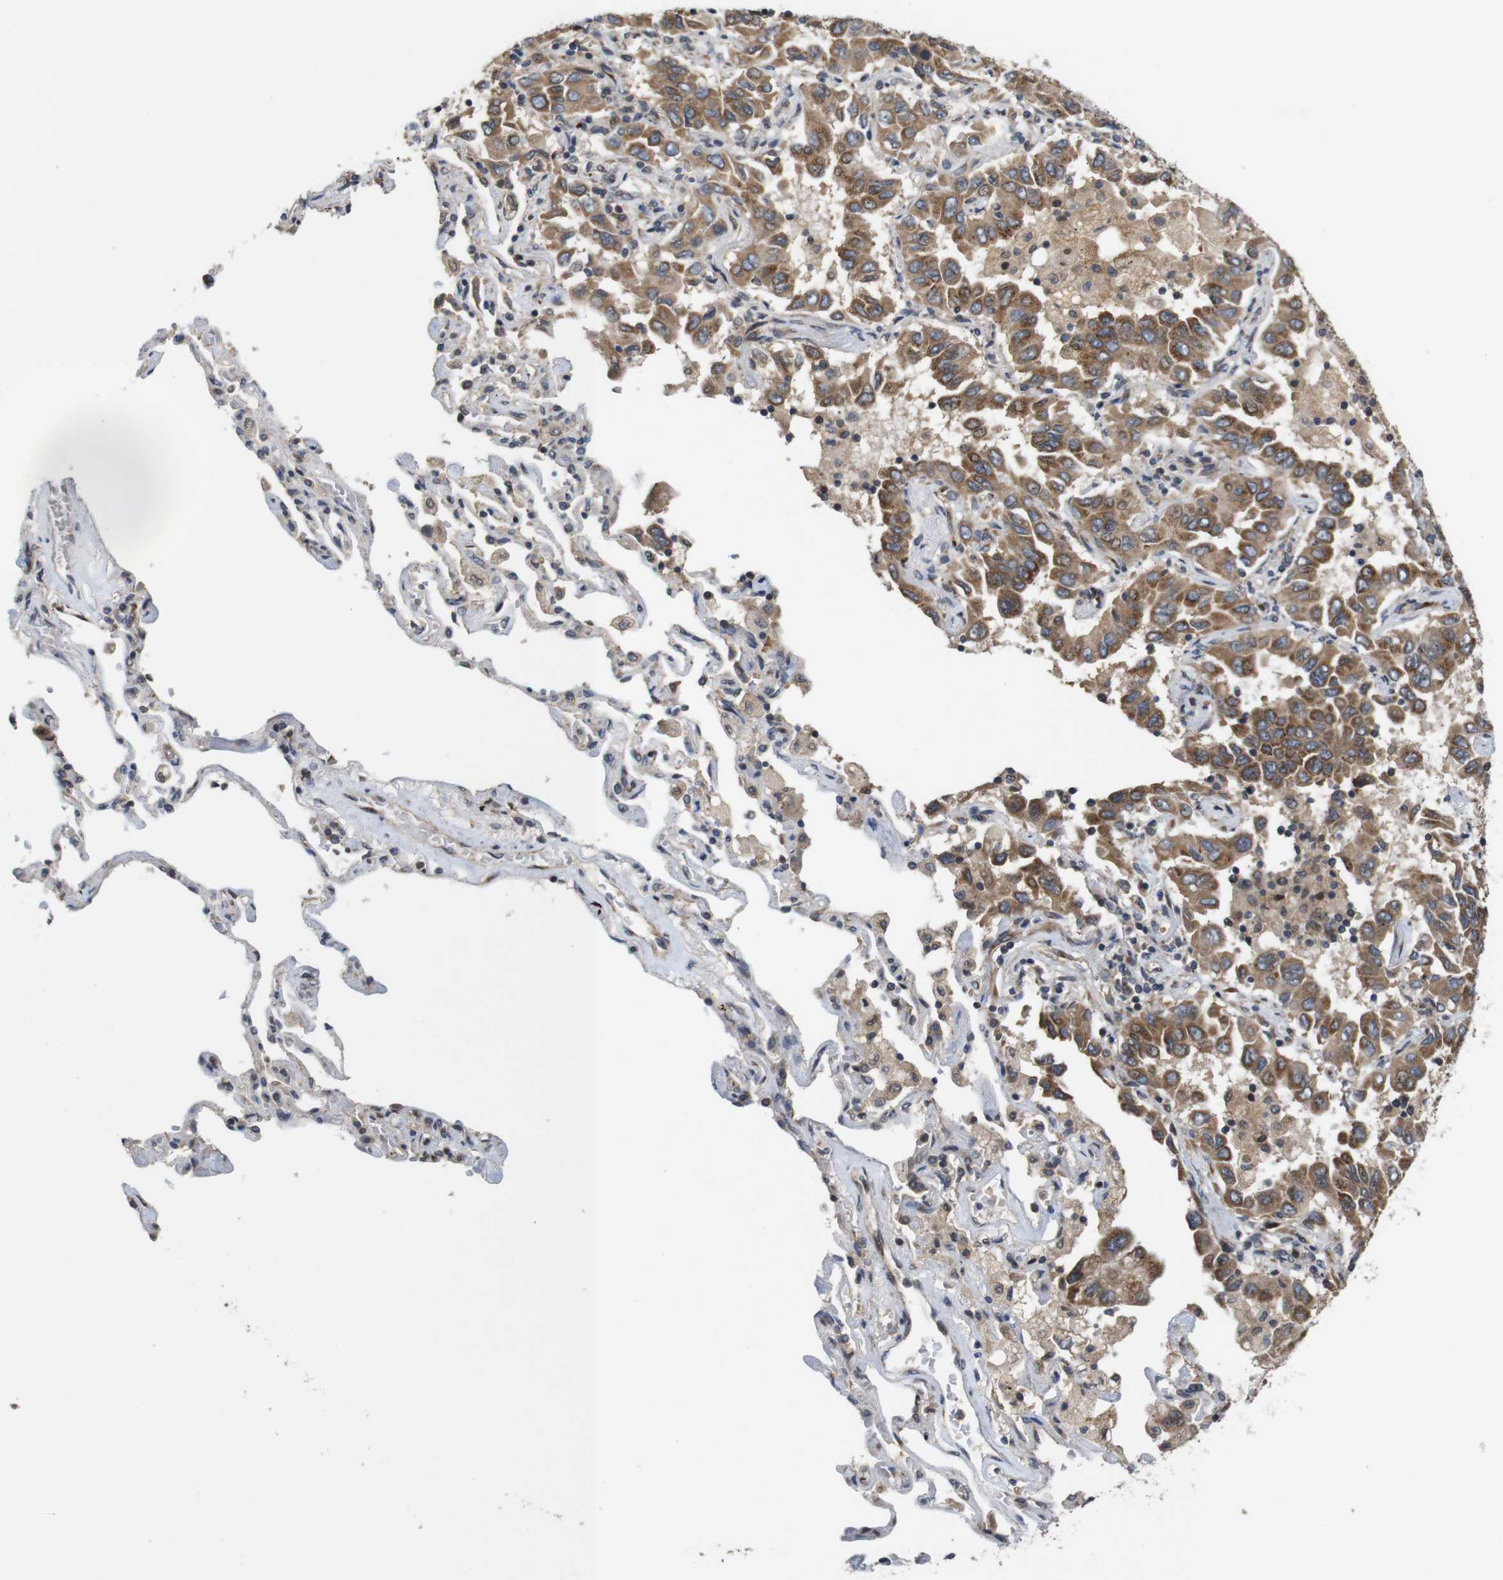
{"staining": {"intensity": "moderate", "quantity": ">75%", "location": "cytoplasmic/membranous,nuclear"}, "tissue": "lung cancer", "cell_type": "Tumor cells", "image_type": "cancer", "snomed": [{"axis": "morphology", "description": "Adenocarcinoma, NOS"}, {"axis": "topography", "description": "Lung"}], "caption": "Approximately >75% of tumor cells in lung cancer (adenocarcinoma) exhibit moderate cytoplasmic/membranous and nuclear protein positivity as visualized by brown immunohistochemical staining.", "gene": "EFCAB14", "patient": {"sex": "male", "age": 64}}